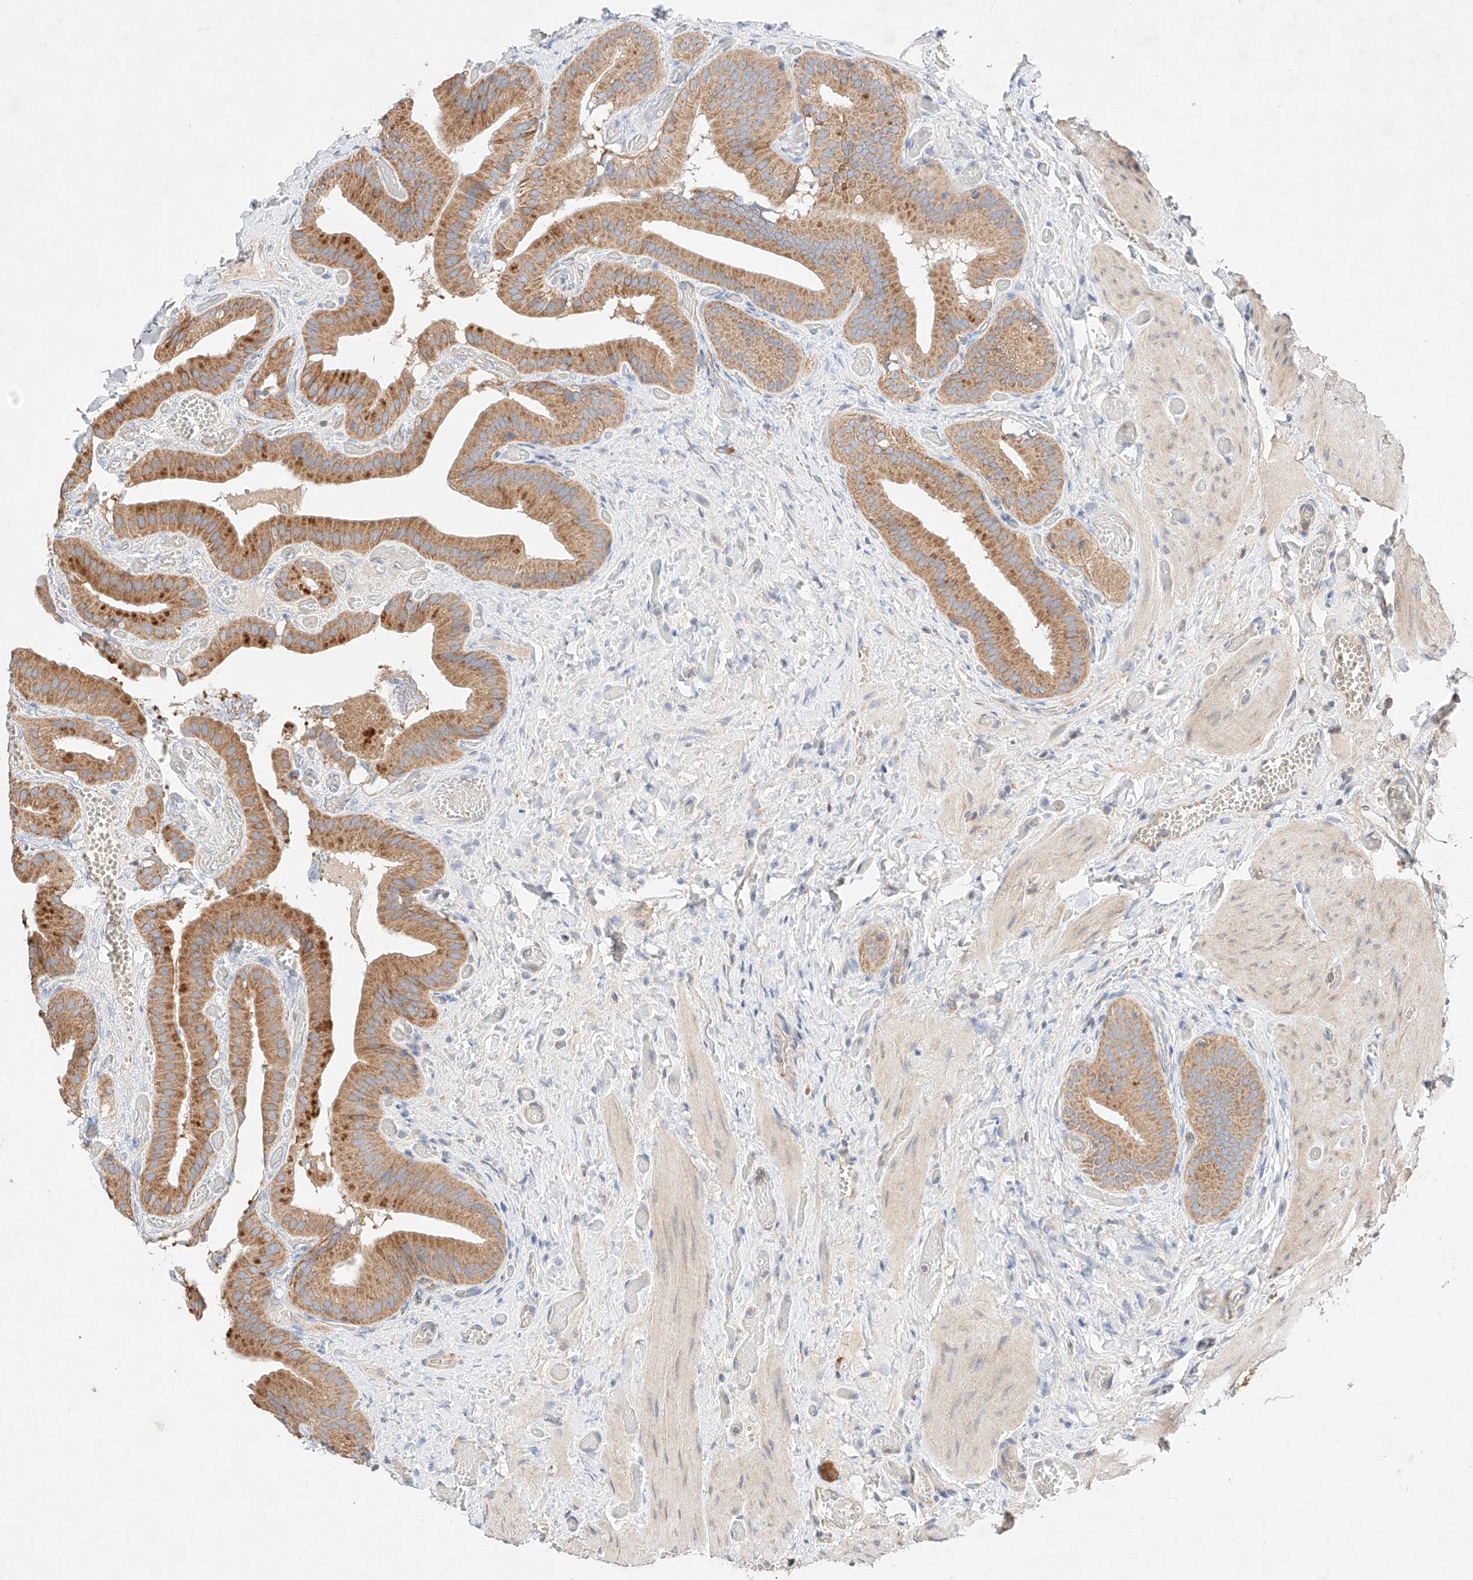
{"staining": {"intensity": "moderate", "quantity": ">75%", "location": "cytoplasmic/membranous"}, "tissue": "gallbladder", "cell_type": "Glandular cells", "image_type": "normal", "snomed": [{"axis": "morphology", "description": "Normal tissue, NOS"}, {"axis": "topography", "description": "Gallbladder"}], "caption": "Immunohistochemistry photomicrograph of unremarkable gallbladder: gallbladder stained using immunohistochemistry (IHC) exhibits medium levels of moderate protein expression localized specifically in the cytoplasmic/membranous of glandular cells, appearing as a cytoplasmic/membranous brown color.", "gene": "C6orf118", "patient": {"sex": "female", "age": 64}}